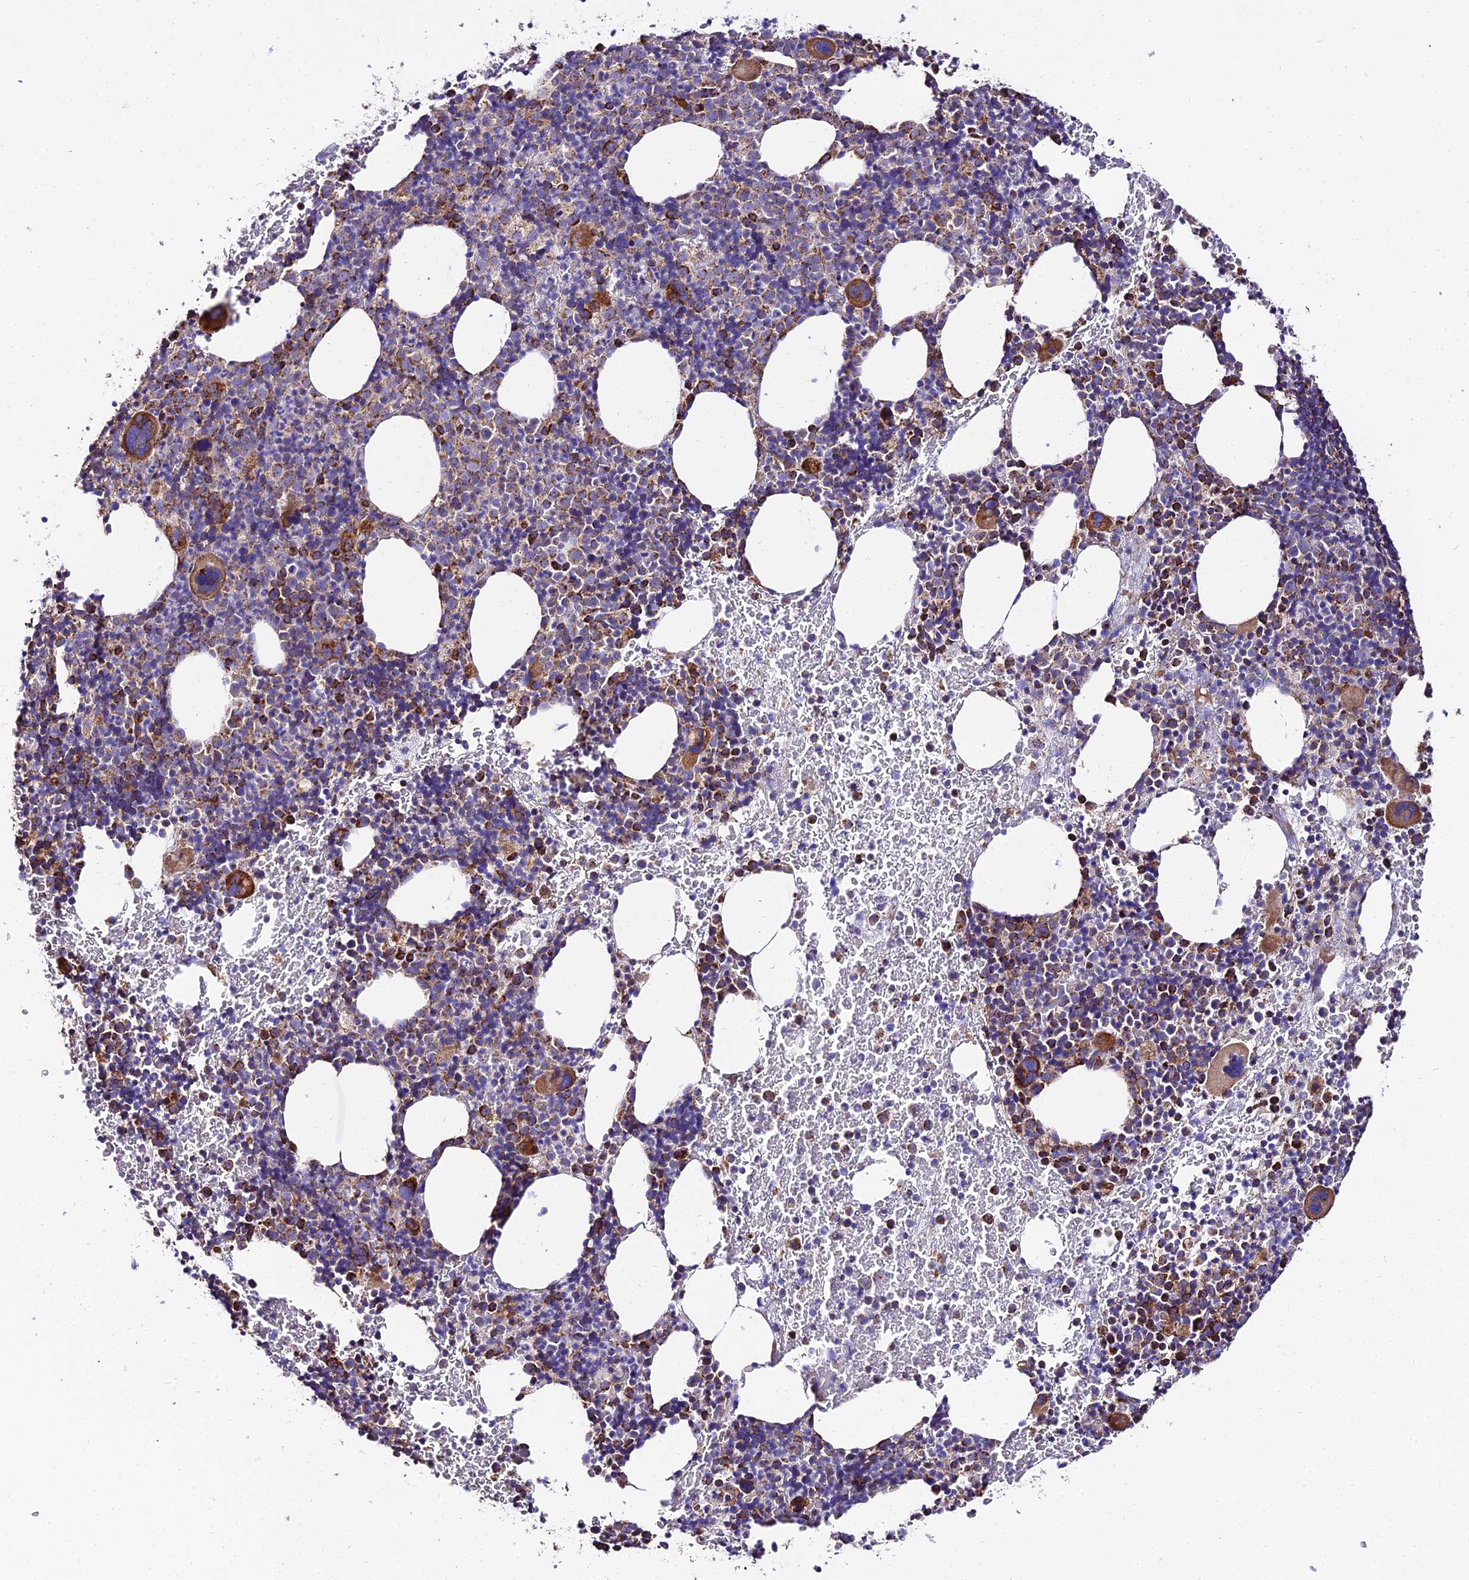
{"staining": {"intensity": "moderate", "quantity": "25%-75%", "location": "cytoplasmic/membranous"}, "tissue": "bone marrow", "cell_type": "Hematopoietic cells", "image_type": "normal", "snomed": [{"axis": "morphology", "description": "Normal tissue, NOS"}, {"axis": "morphology", "description": "Inflammation, NOS"}, {"axis": "topography", "description": "Bone marrow"}], "caption": "Protein expression analysis of unremarkable human bone marrow reveals moderate cytoplasmic/membranous positivity in approximately 25%-75% of hematopoietic cells. (IHC, brightfield microscopy, high magnification).", "gene": "OCIAD1", "patient": {"sex": "male", "age": 72}}